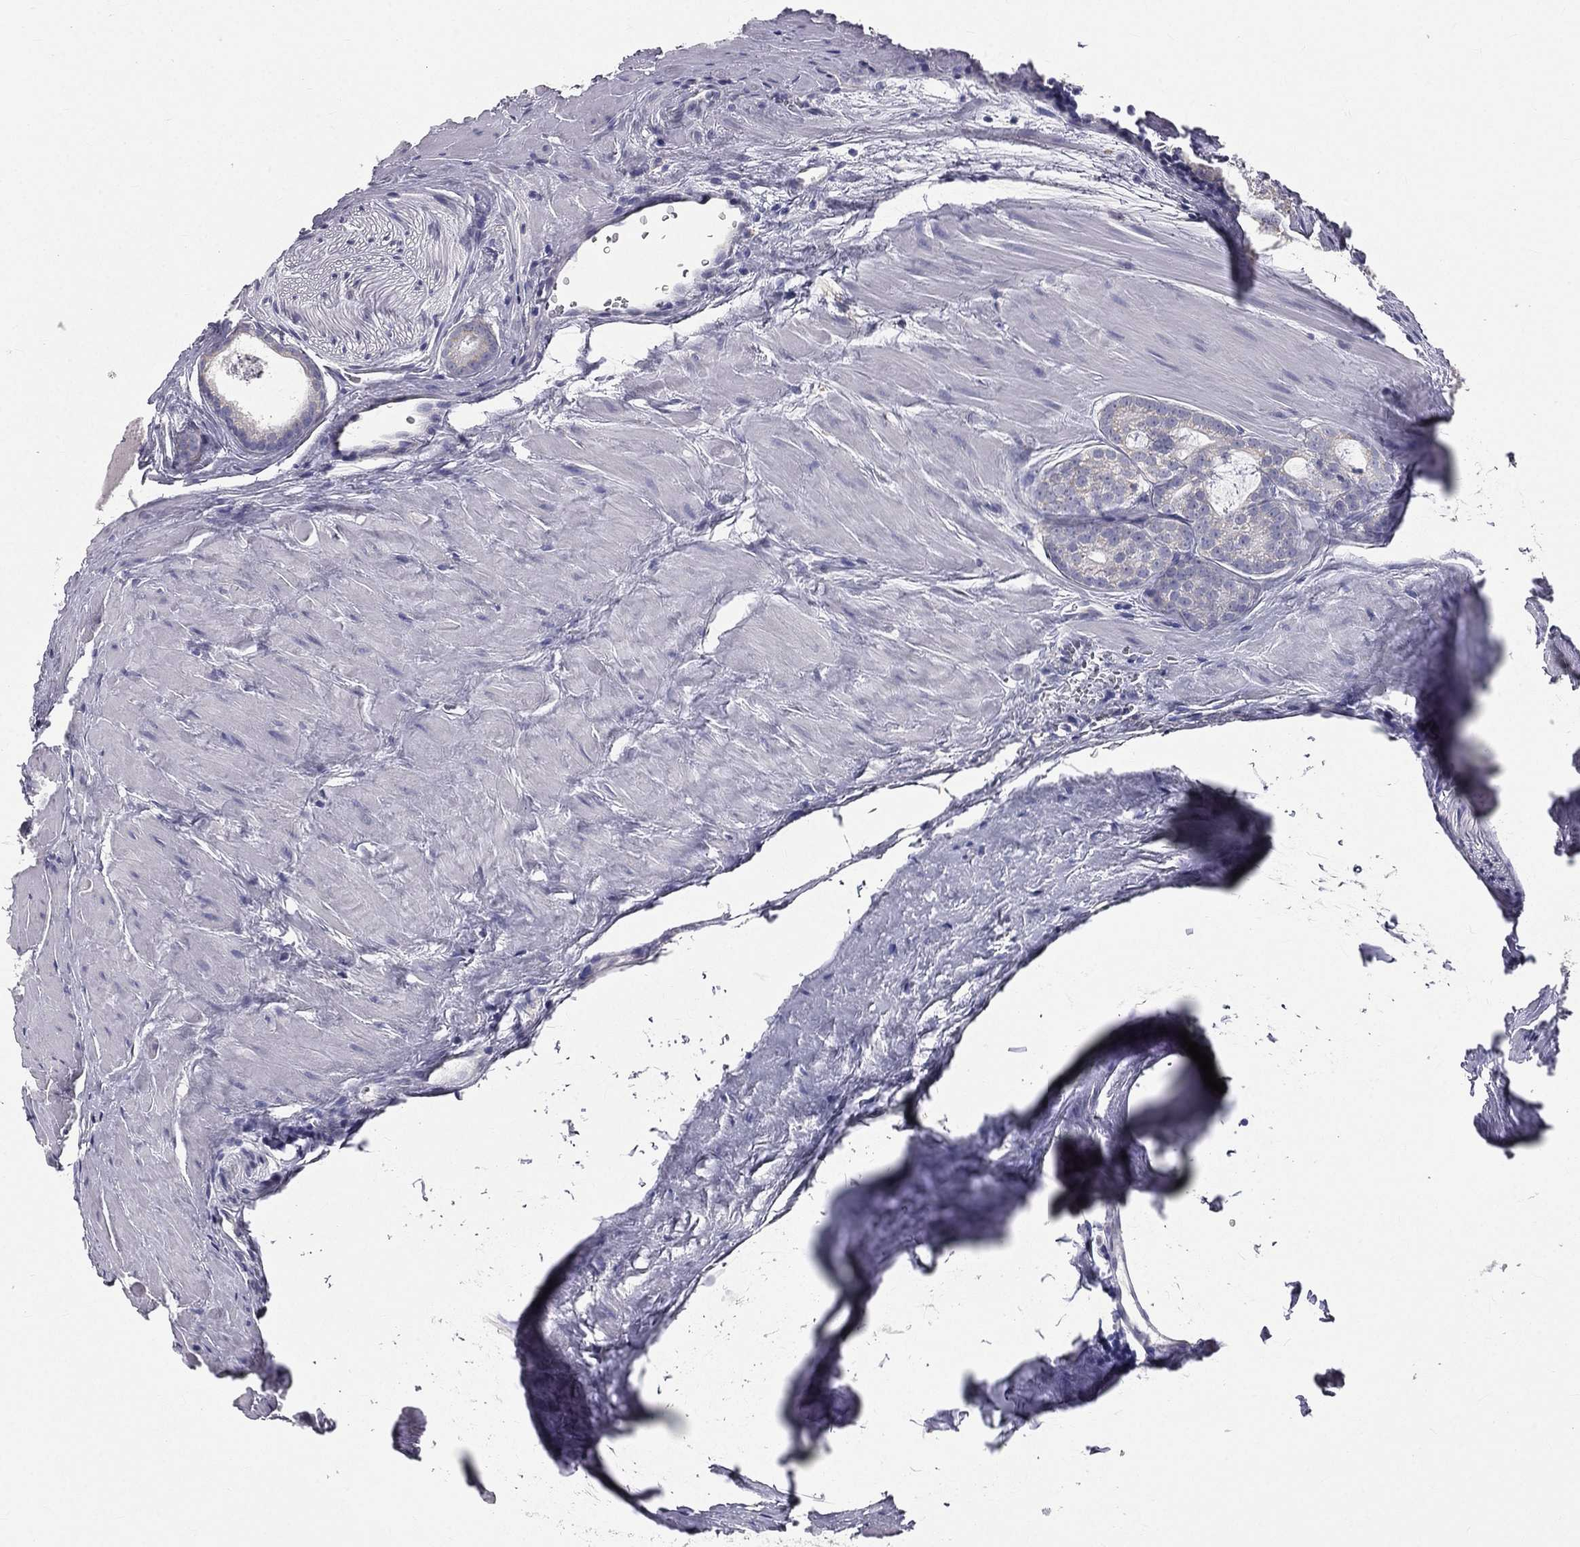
{"staining": {"intensity": "negative", "quantity": "none", "location": "none"}, "tissue": "prostate cancer", "cell_type": "Tumor cells", "image_type": "cancer", "snomed": [{"axis": "morphology", "description": "Adenocarcinoma, NOS"}, {"axis": "topography", "description": "Prostate"}], "caption": "Immunohistochemical staining of human prostate cancer (adenocarcinoma) shows no significant staining in tumor cells. Brightfield microscopy of immunohistochemistry (IHC) stained with DAB (3,3'-diaminobenzidine) (brown) and hematoxylin (blue), captured at high magnification.", "gene": "MUC13", "patient": {"sex": "male", "age": 61}}